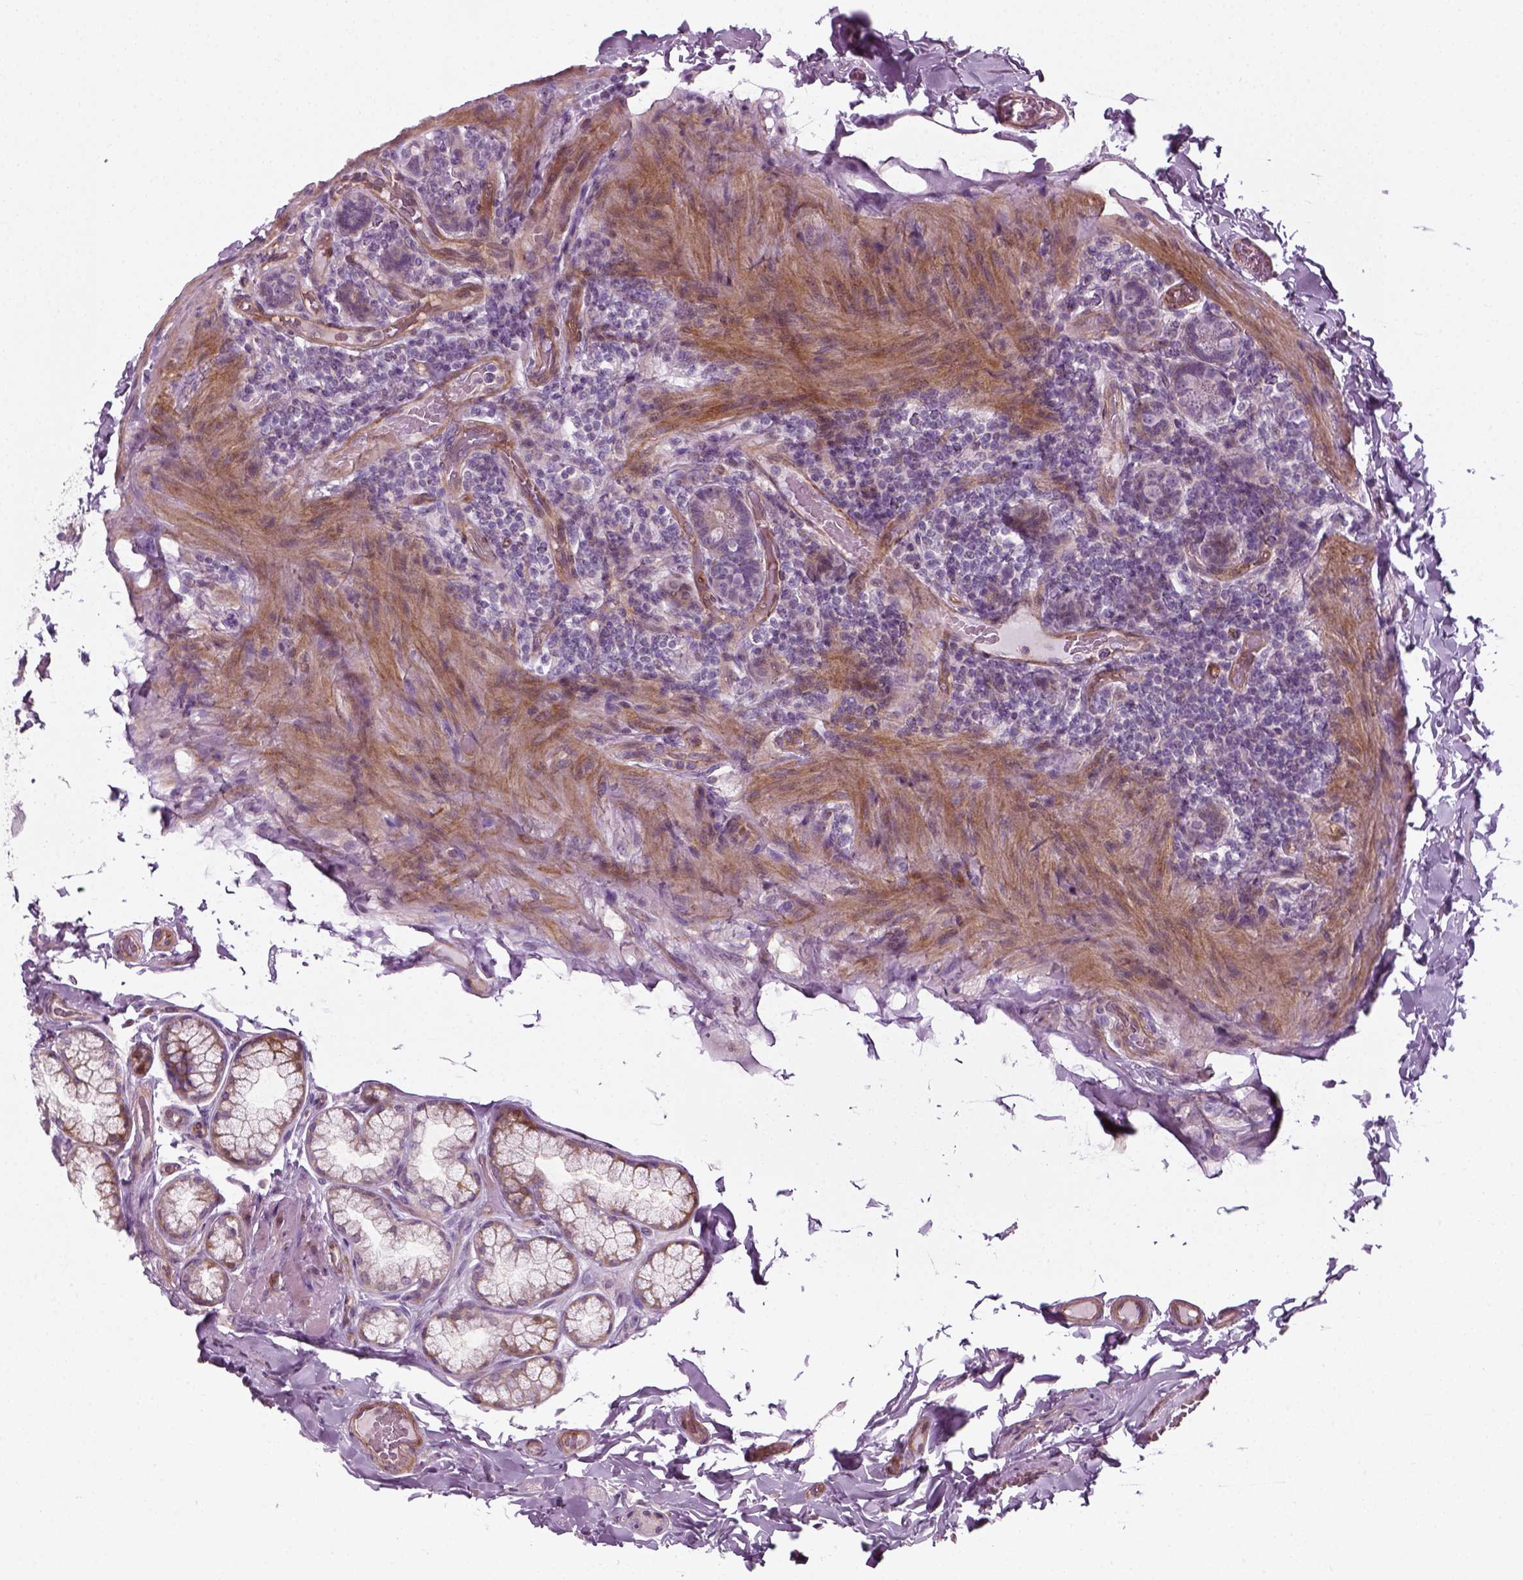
{"staining": {"intensity": "moderate", "quantity": "25%-75%", "location": "cytoplasmic/membranous"}, "tissue": "duodenum", "cell_type": "Glandular cells", "image_type": "normal", "snomed": [{"axis": "morphology", "description": "Normal tissue, NOS"}, {"axis": "topography", "description": "Duodenum"}], "caption": "A brown stain highlights moderate cytoplasmic/membranous staining of a protein in glandular cells of normal human duodenum. Using DAB (3,3'-diaminobenzidine) (brown) and hematoxylin (blue) stains, captured at high magnification using brightfield microscopy.", "gene": "DNASE1L1", "patient": {"sex": "female", "age": 62}}